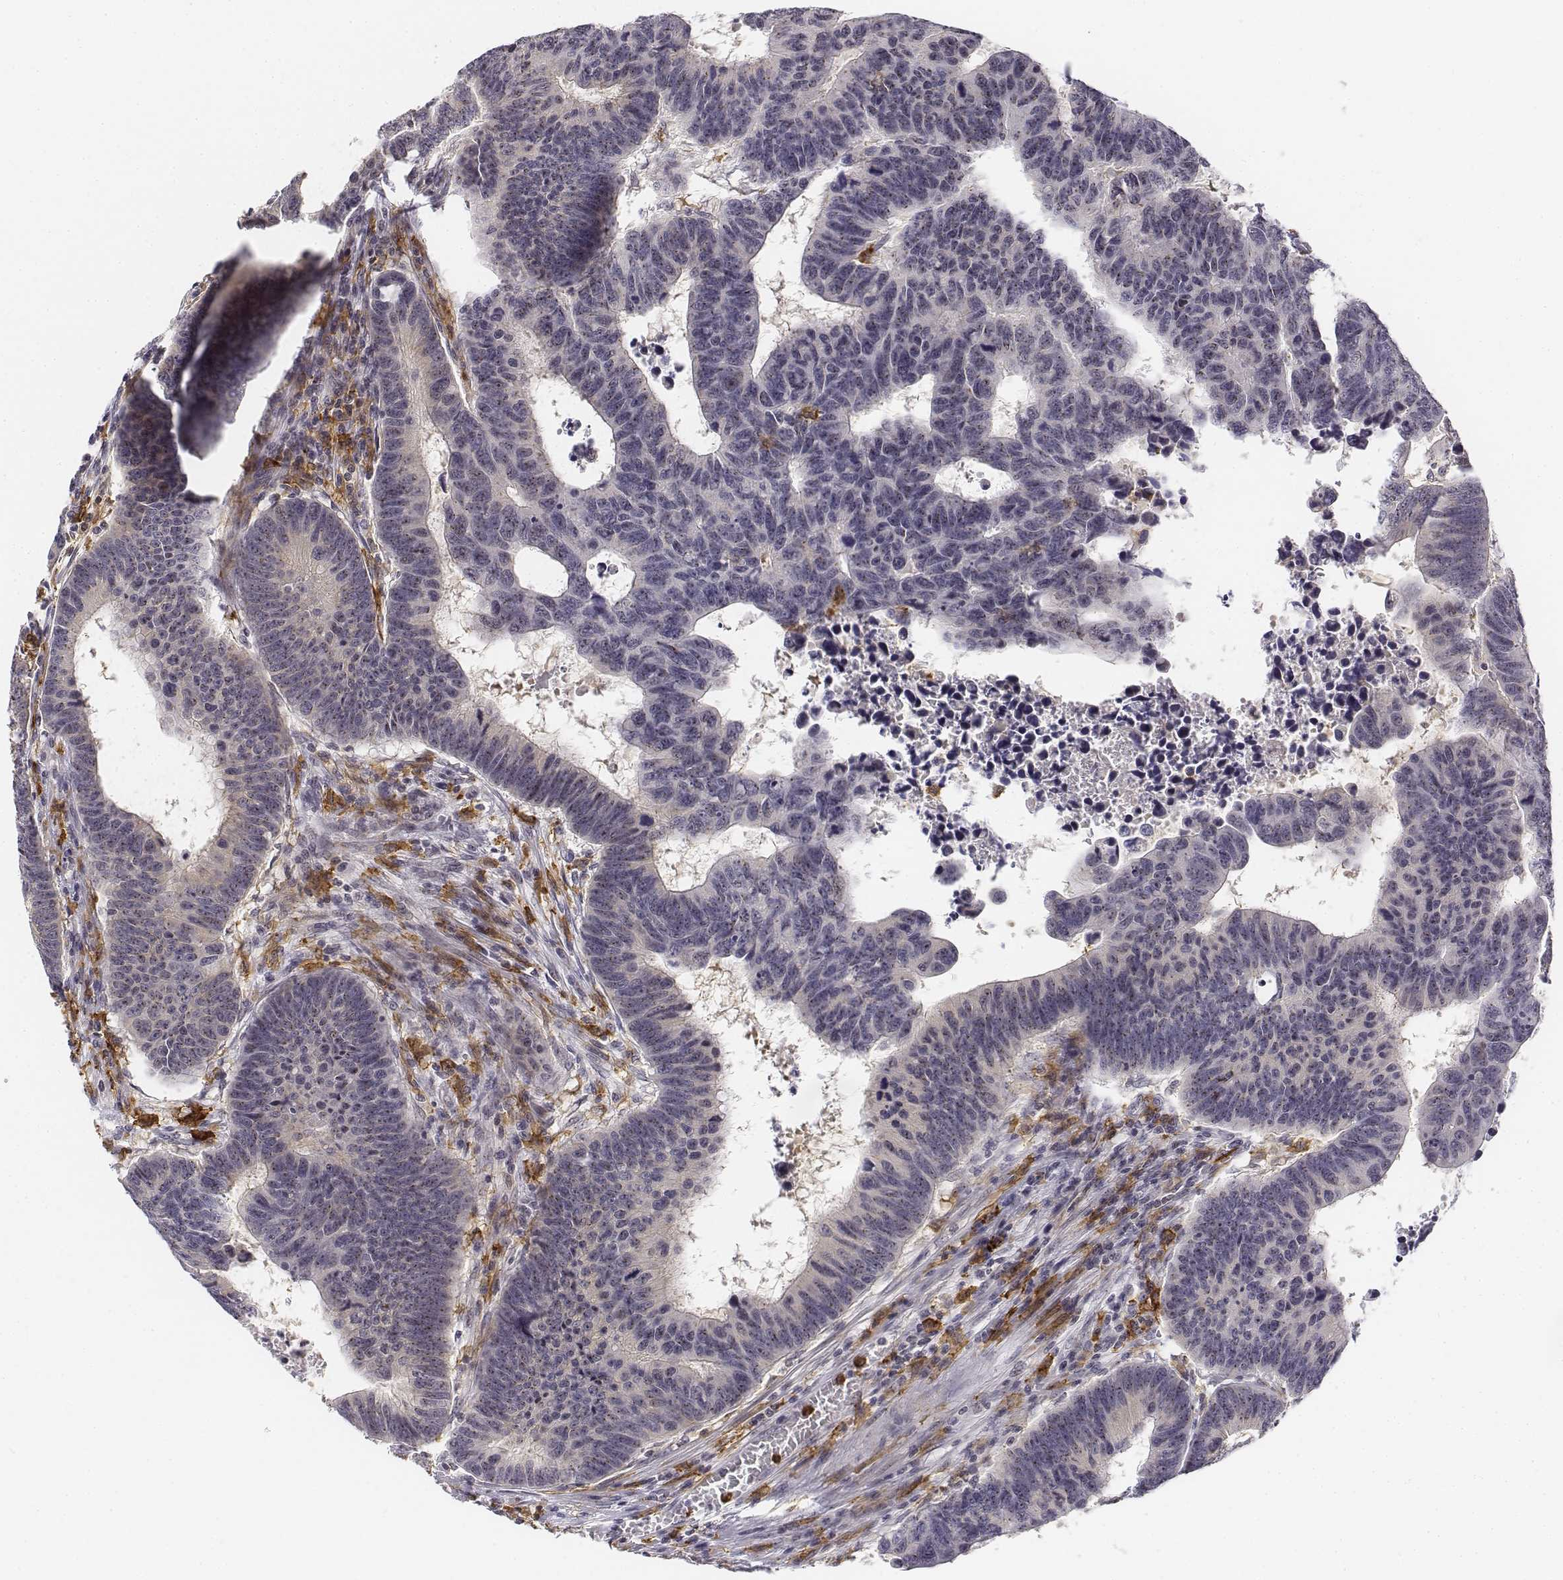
{"staining": {"intensity": "negative", "quantity": "none", "location": "none"}, "tissue": "colorectal cancer", "cell_type": "Tumor cells", "image_type": "cancer", "snomed": [{"axis": "morphology", "description": "Adenocarcinoma, NOS"}, {"axis": "topography", "description": "Rectum"}], "caption": "High power microscopy image of an IHC histopathology image of adenocarcinoma (colorectal), revealing no significant expression in tumor cells.", "gene": "CD14", "patient": {"sex": "female", "age": 85}}